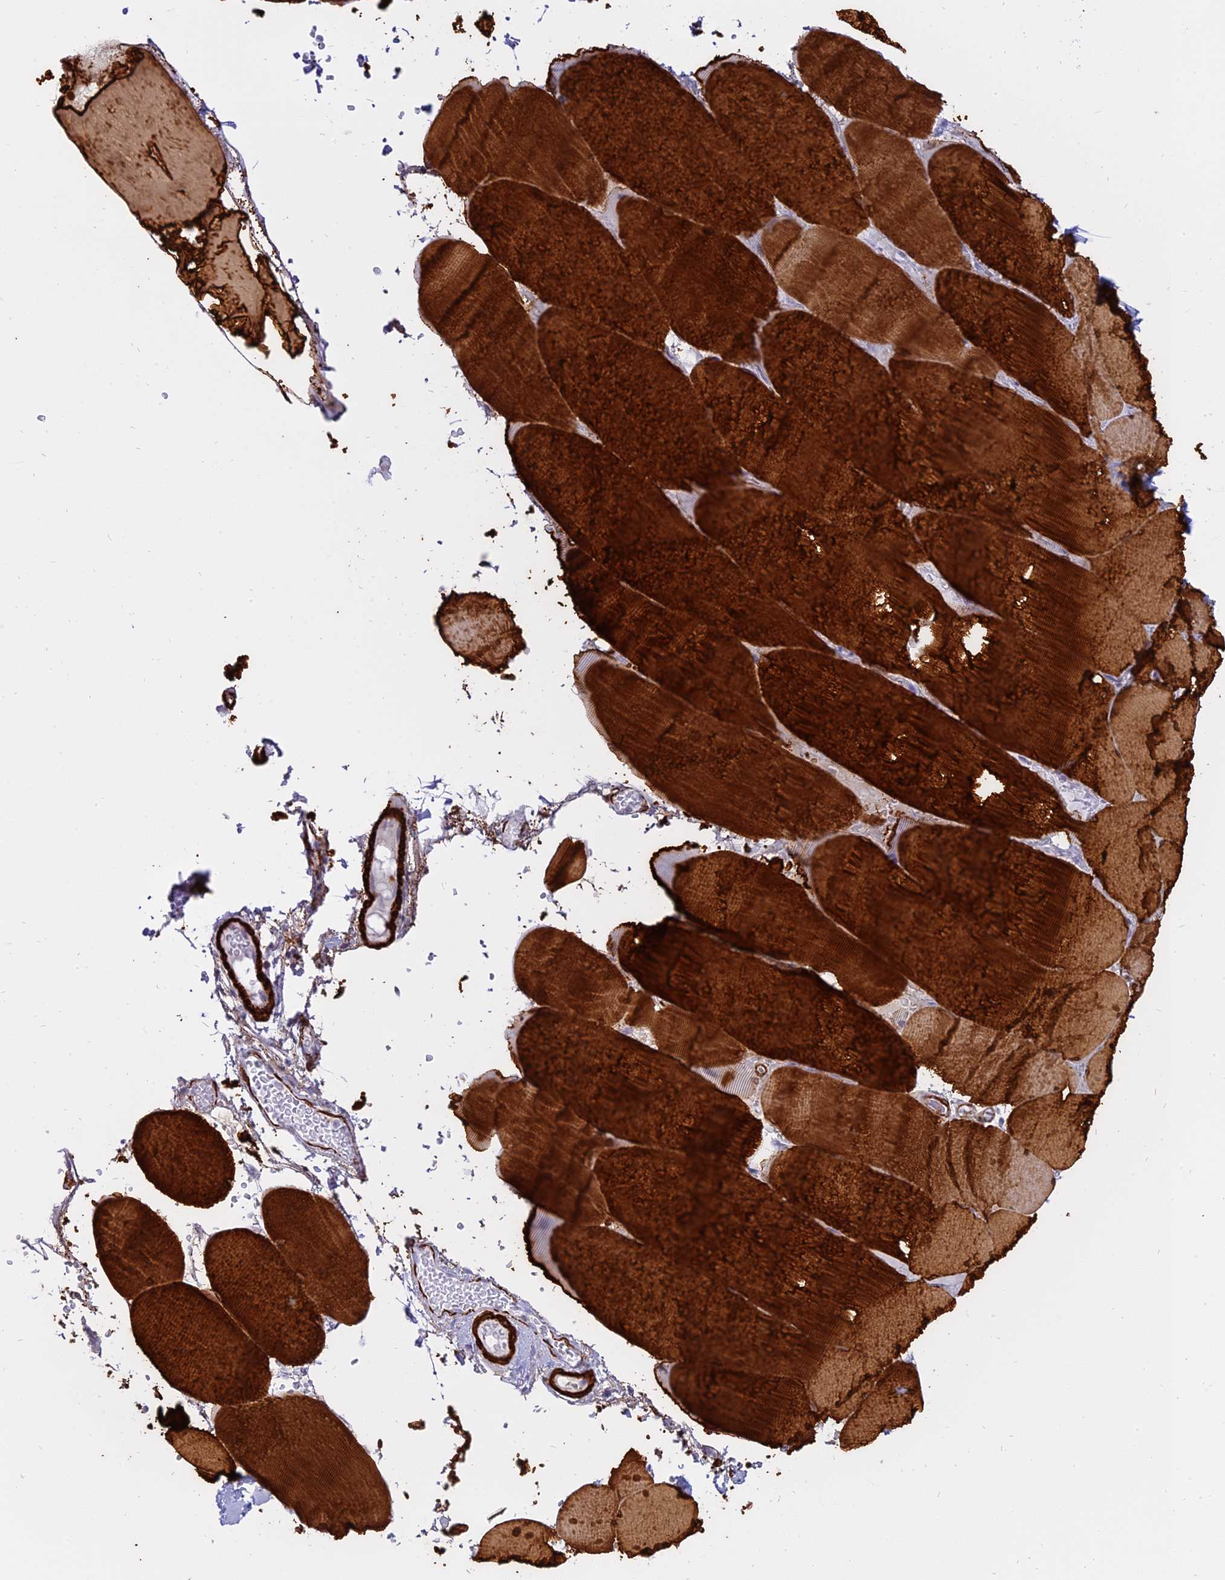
{"staining": {"intensity": "strong", "quantity": ">75%", "location": "cytoplasmic/membranous"}, "tissue": "skeletal muscle", "cell_type": "Myocytes", "image_type": "normal", "snomed": [{"axis": "morphology", "description": "Normal tissue, NOS"}, {"axis": "topography", "description": "Skeletal muscle"}, {"axis": "topography", "description": "Head-Neck"}], "caption": "Brown immunohistochemical staining in unremarkable human skeletal muscle reveals strong cytoplasmic/membranous expression in approximately >75% of myocytes. The staining was performed using DAB, with brown indicating positive protein expression. Nuclei are stained blue with hematoxylin.", "gene": "CENPV", "patient": {"sex": "male", "age": 66}}